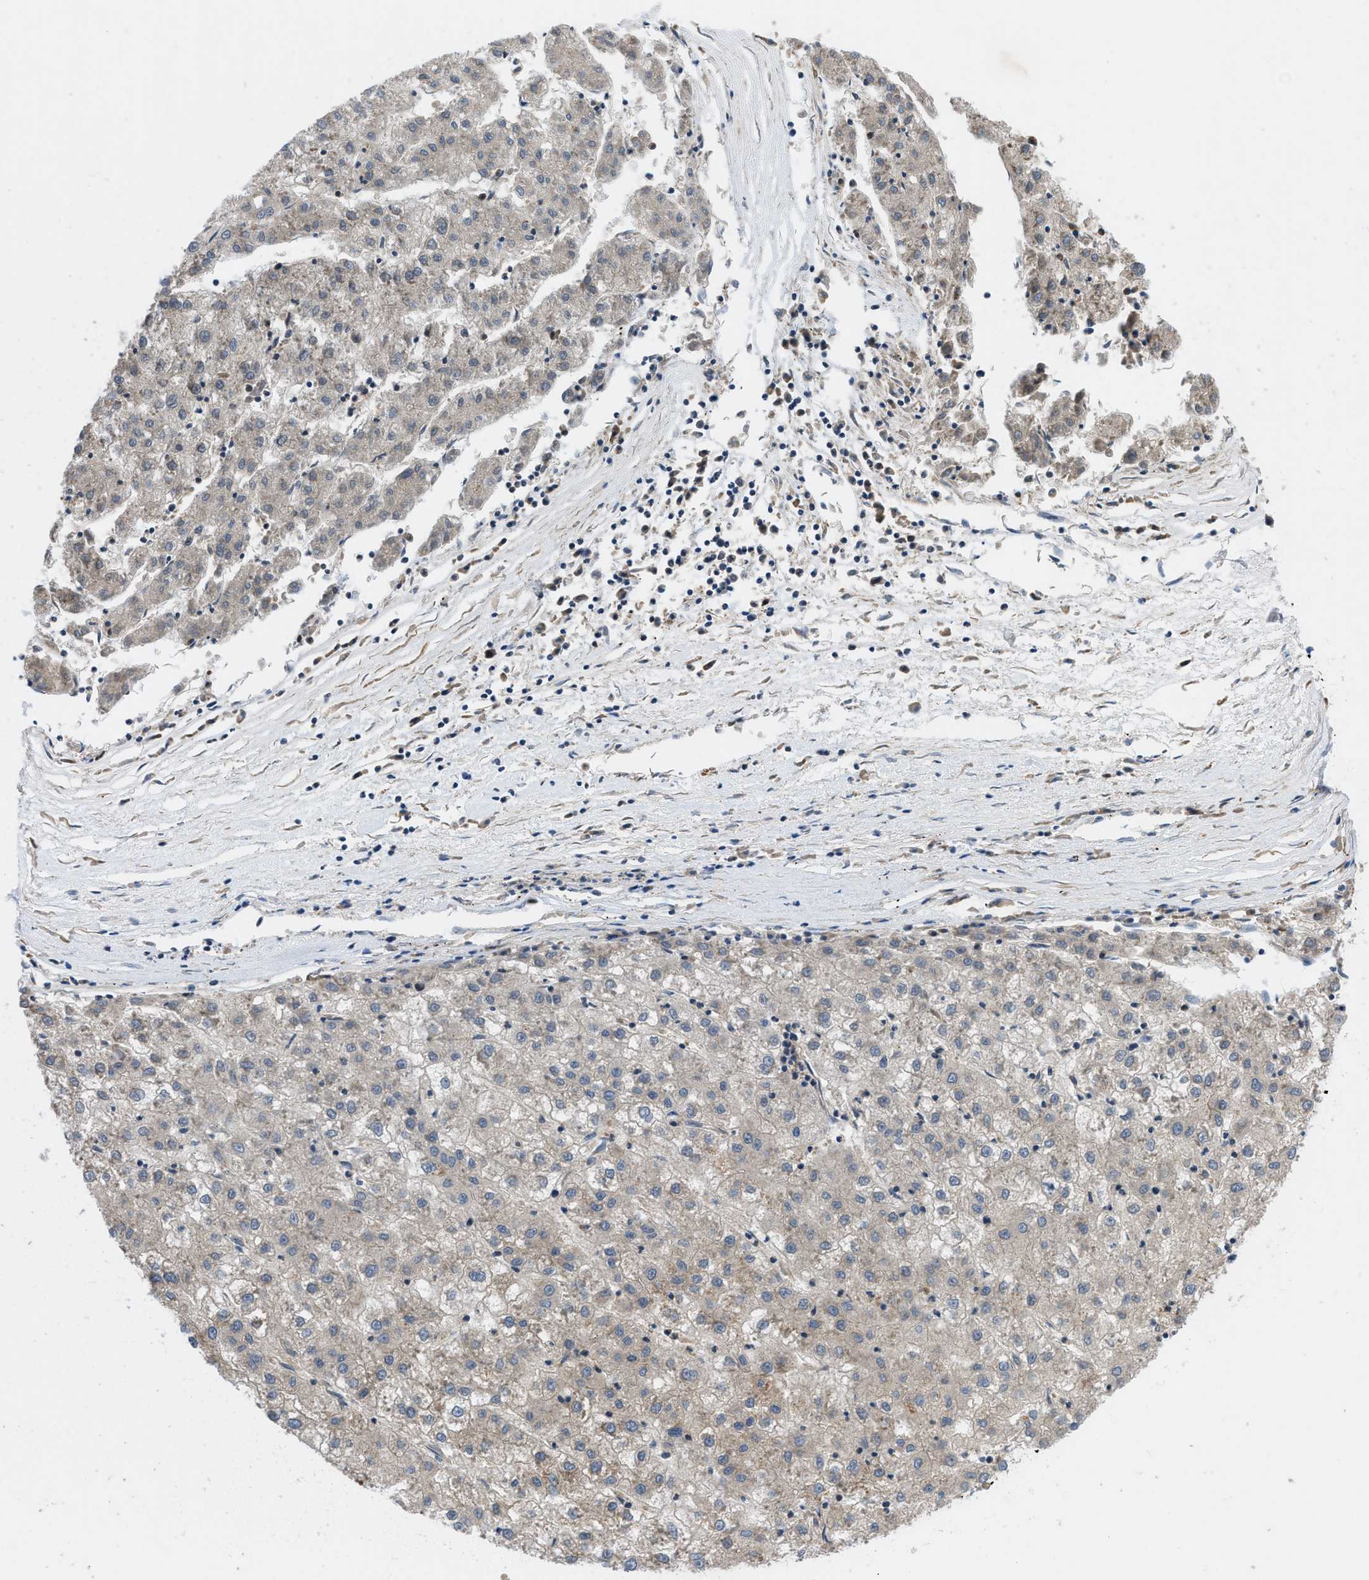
{"staining": {"intensity": "negative", "quantity": "none", "location": "none"}, "tissue": "liver cancer", "cell_type": "Tumor cells", "image_type": "cancer", "snomed": [{"axis": "morphology", "description": "Carcinoma, Hepatocellular, NOS"}, {"axis": "topography", "description": "Liver"}], "caption": "High power microscopy photomicrograph of an IHC micrograph of liver cancer (hepatocellular carcinoma), revealing no significant expression in tumor cells.", "gene": "GPR31", "patient": {"sex": "male", "age": 72}}